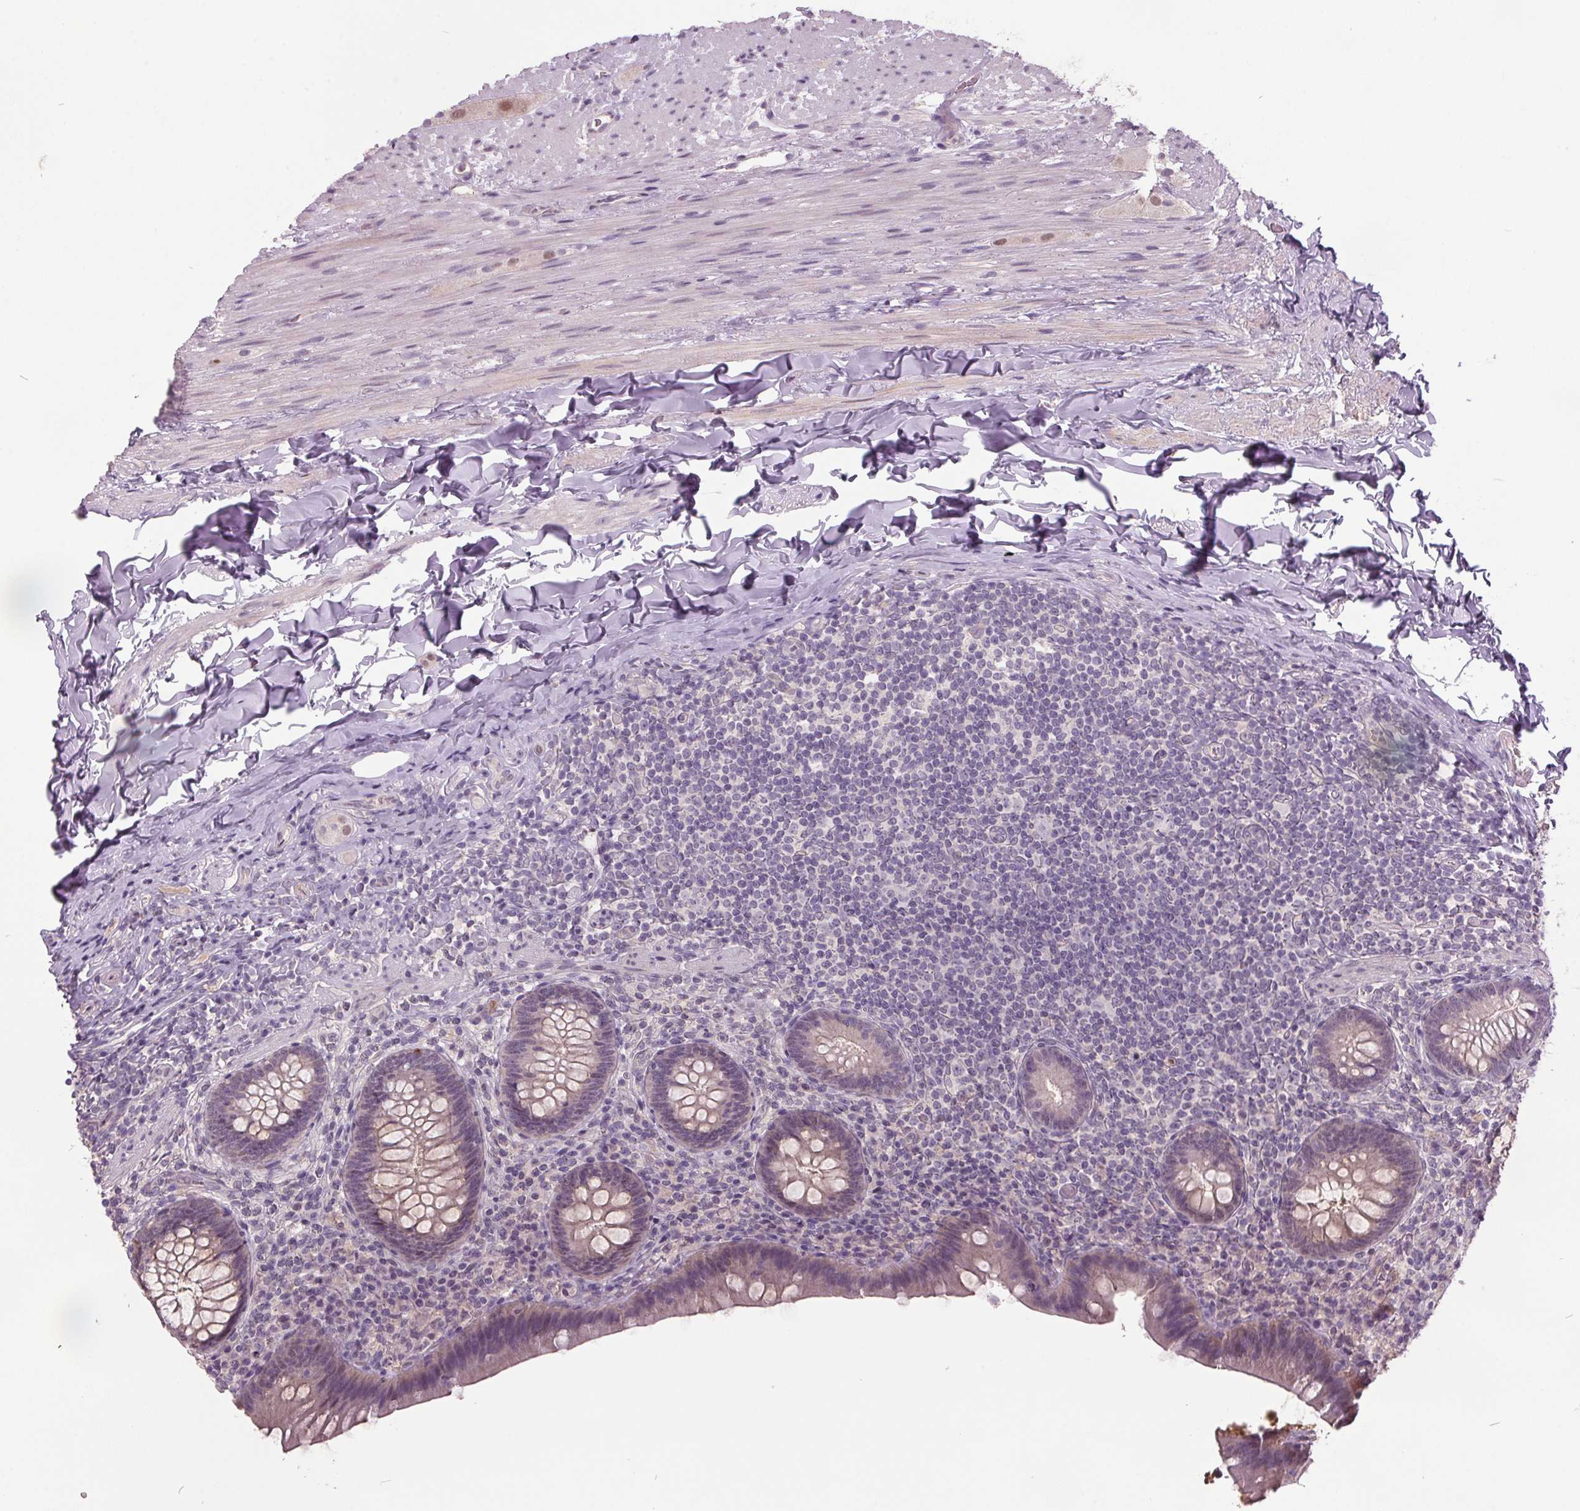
{"staining": {"intensity": "negative", "quantity": "none", "location": "none"}, "tissue": "appendix", "cell_type": "Glandular cells", "image_type": "normal", "snomed": [{"axis": "morphology", "description": "Normal tissue, NOS"}, {"axis": "topography", "description": "Appendix"}], "caption": "Glandular cells show no significant protein positivity in benign appendix. (Brightfield microscopy of DAB immunohistochemistry at high magnification).", "gene": "C2orf16", "patient": {"sex": "male", "age": 47}}